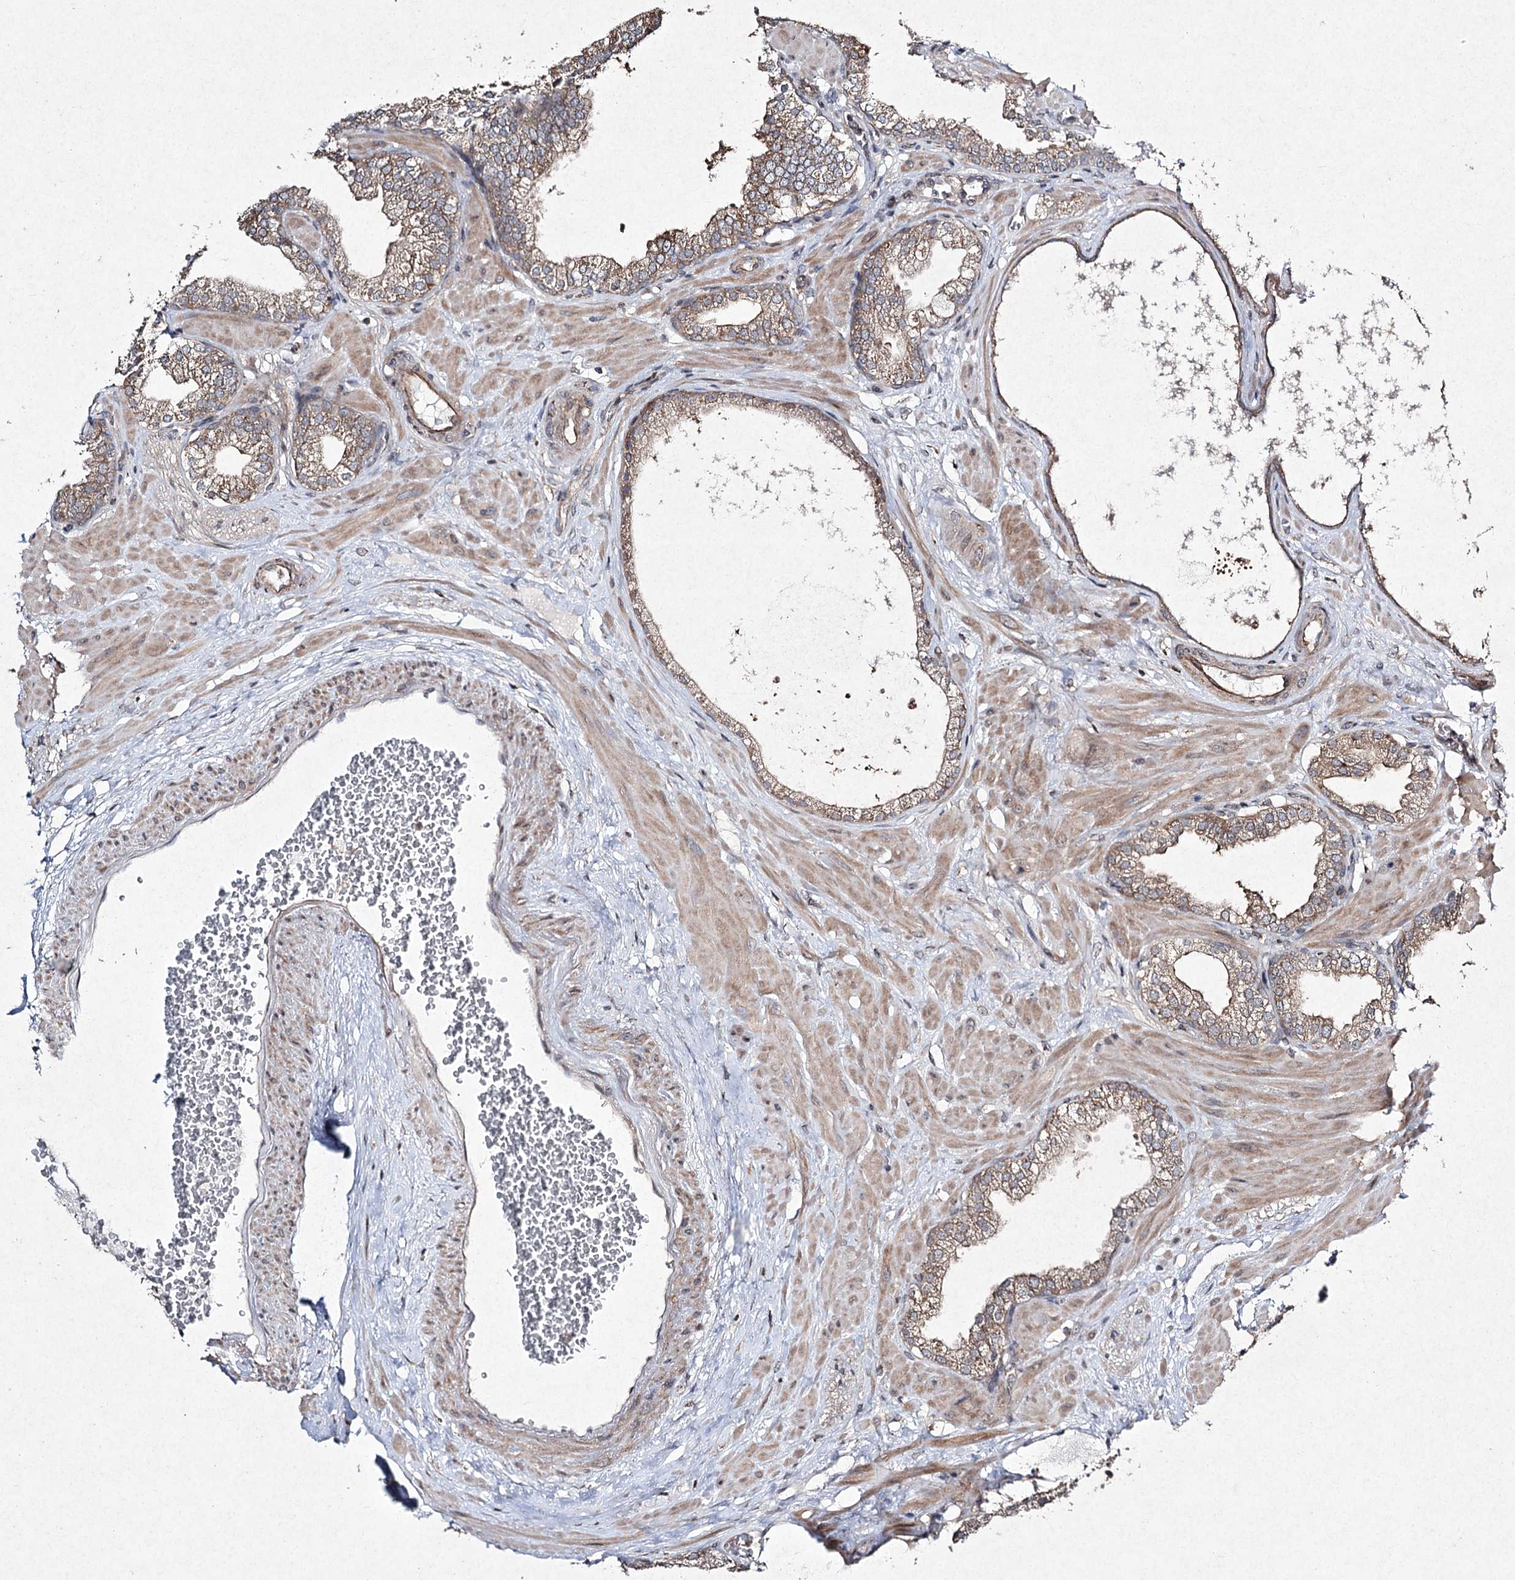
{"staining": {"intensity": "moderate", "quantity": ">75%", "location": "cytoplasmic/membranous"}, "tissue": "prostate", "cell_type": "Glandular cells", "image_type": "normal", "snomed": [{"axis": "morphology", "description": "Normal tissue, NOS"}, {"axis": "morphology", "description": "Urothelial carcinoma, Low grade"}, {"axis": "topography", "description": "Urinary bladder"}, {"axis": "topography", "description": "Prostate"}], "caption": "Immunohistochemistry (DAB) staining of unremarkable prostate reveals moderate cytoplasmic/membranous protein expression in about >75% of glandular cells. (DAB IHC with brightfield microscopy, high magnification).", "gene": "FANCL", "patient": {"sex": "male", "age": 60}}